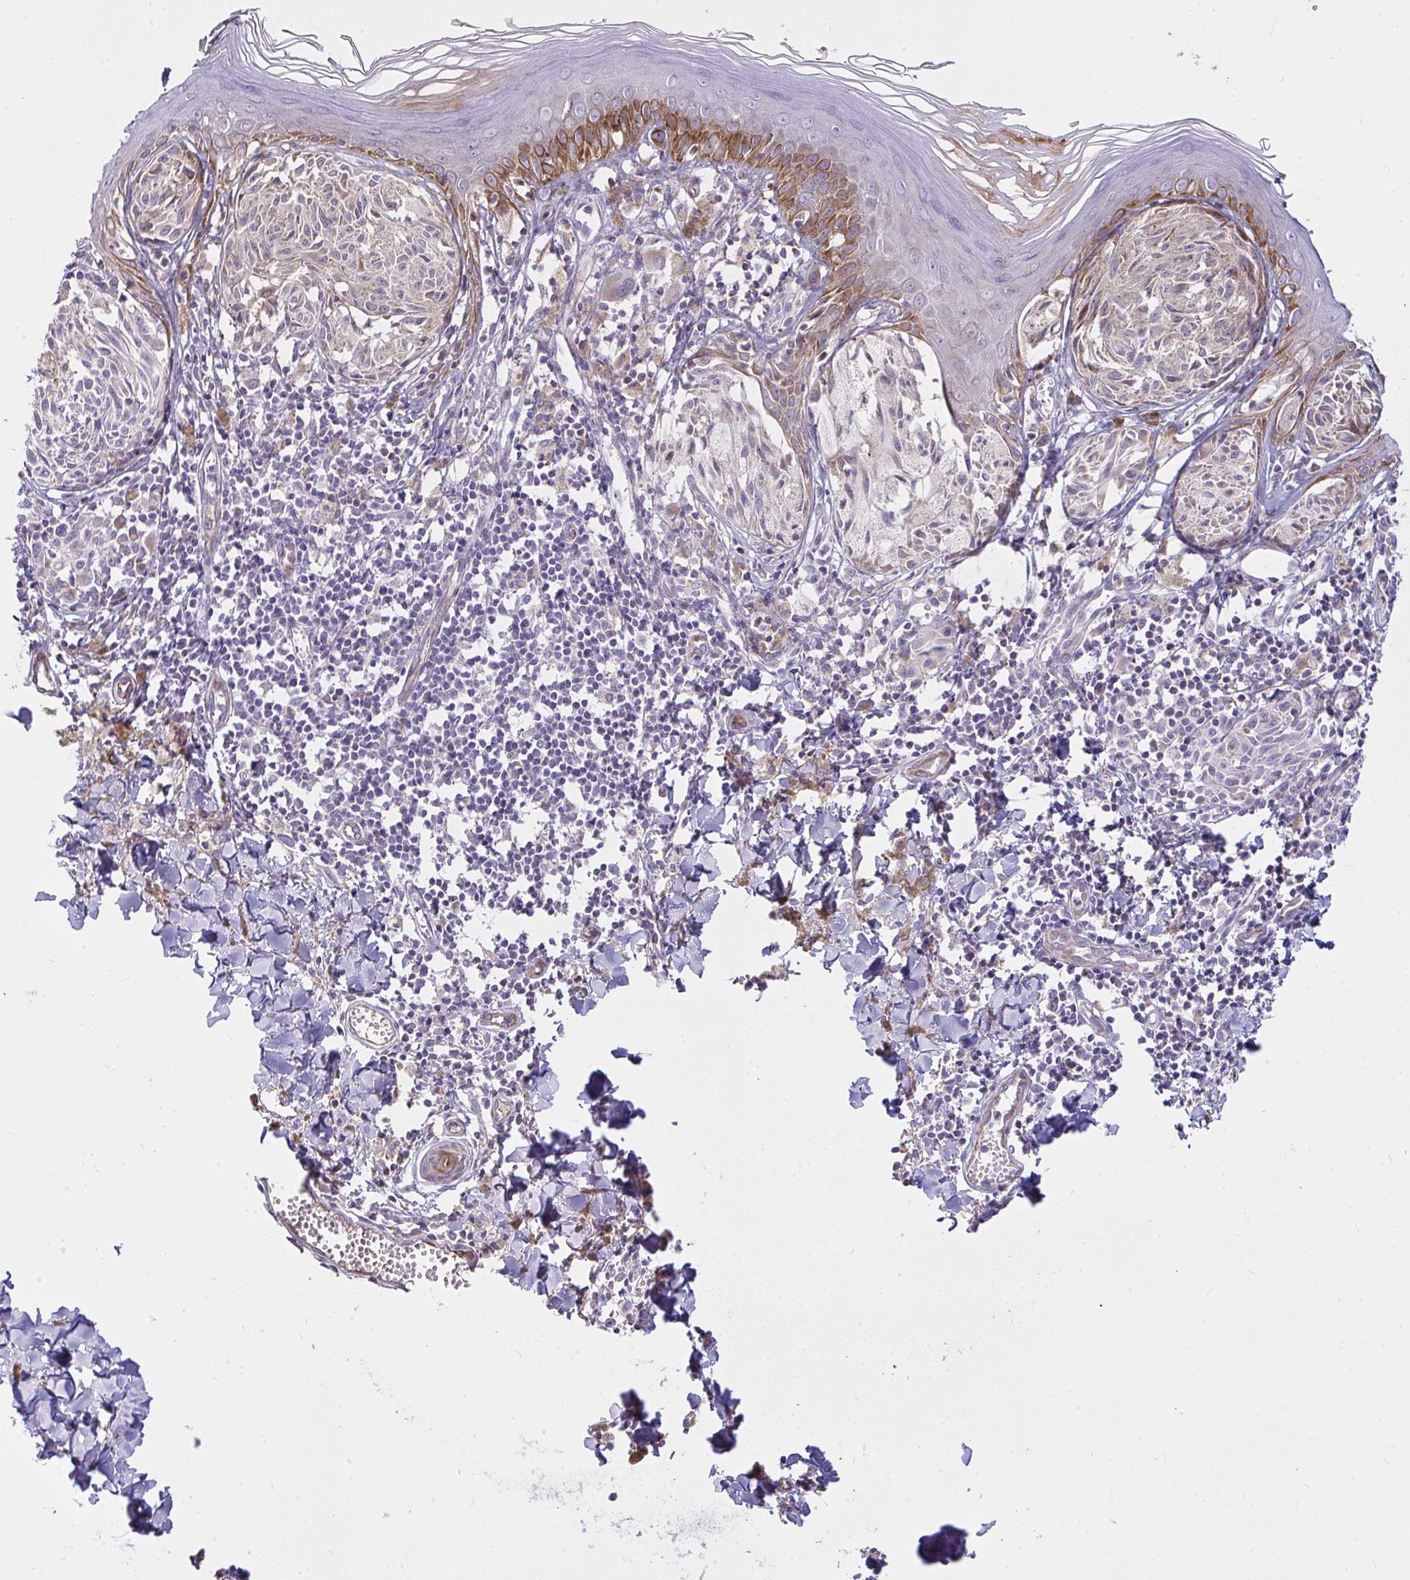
{"staining": {"intensity": "negative", "quantity": "none", "location": "none"}, "tissue": "melanoma", "cell_type": "Tumor cells", "image_type": "cancer", "snomed": [{"axis": "morphology", "description": "Malignant melanoma, NOS"}, {"axis": "topography", "description": "Skin"}], "caption": "Immunohistochemistry of human melanoma exhibits no positivity in tumor cells.", "gene": "CEP63", "patient": {"sex": "female", "age": 38}}